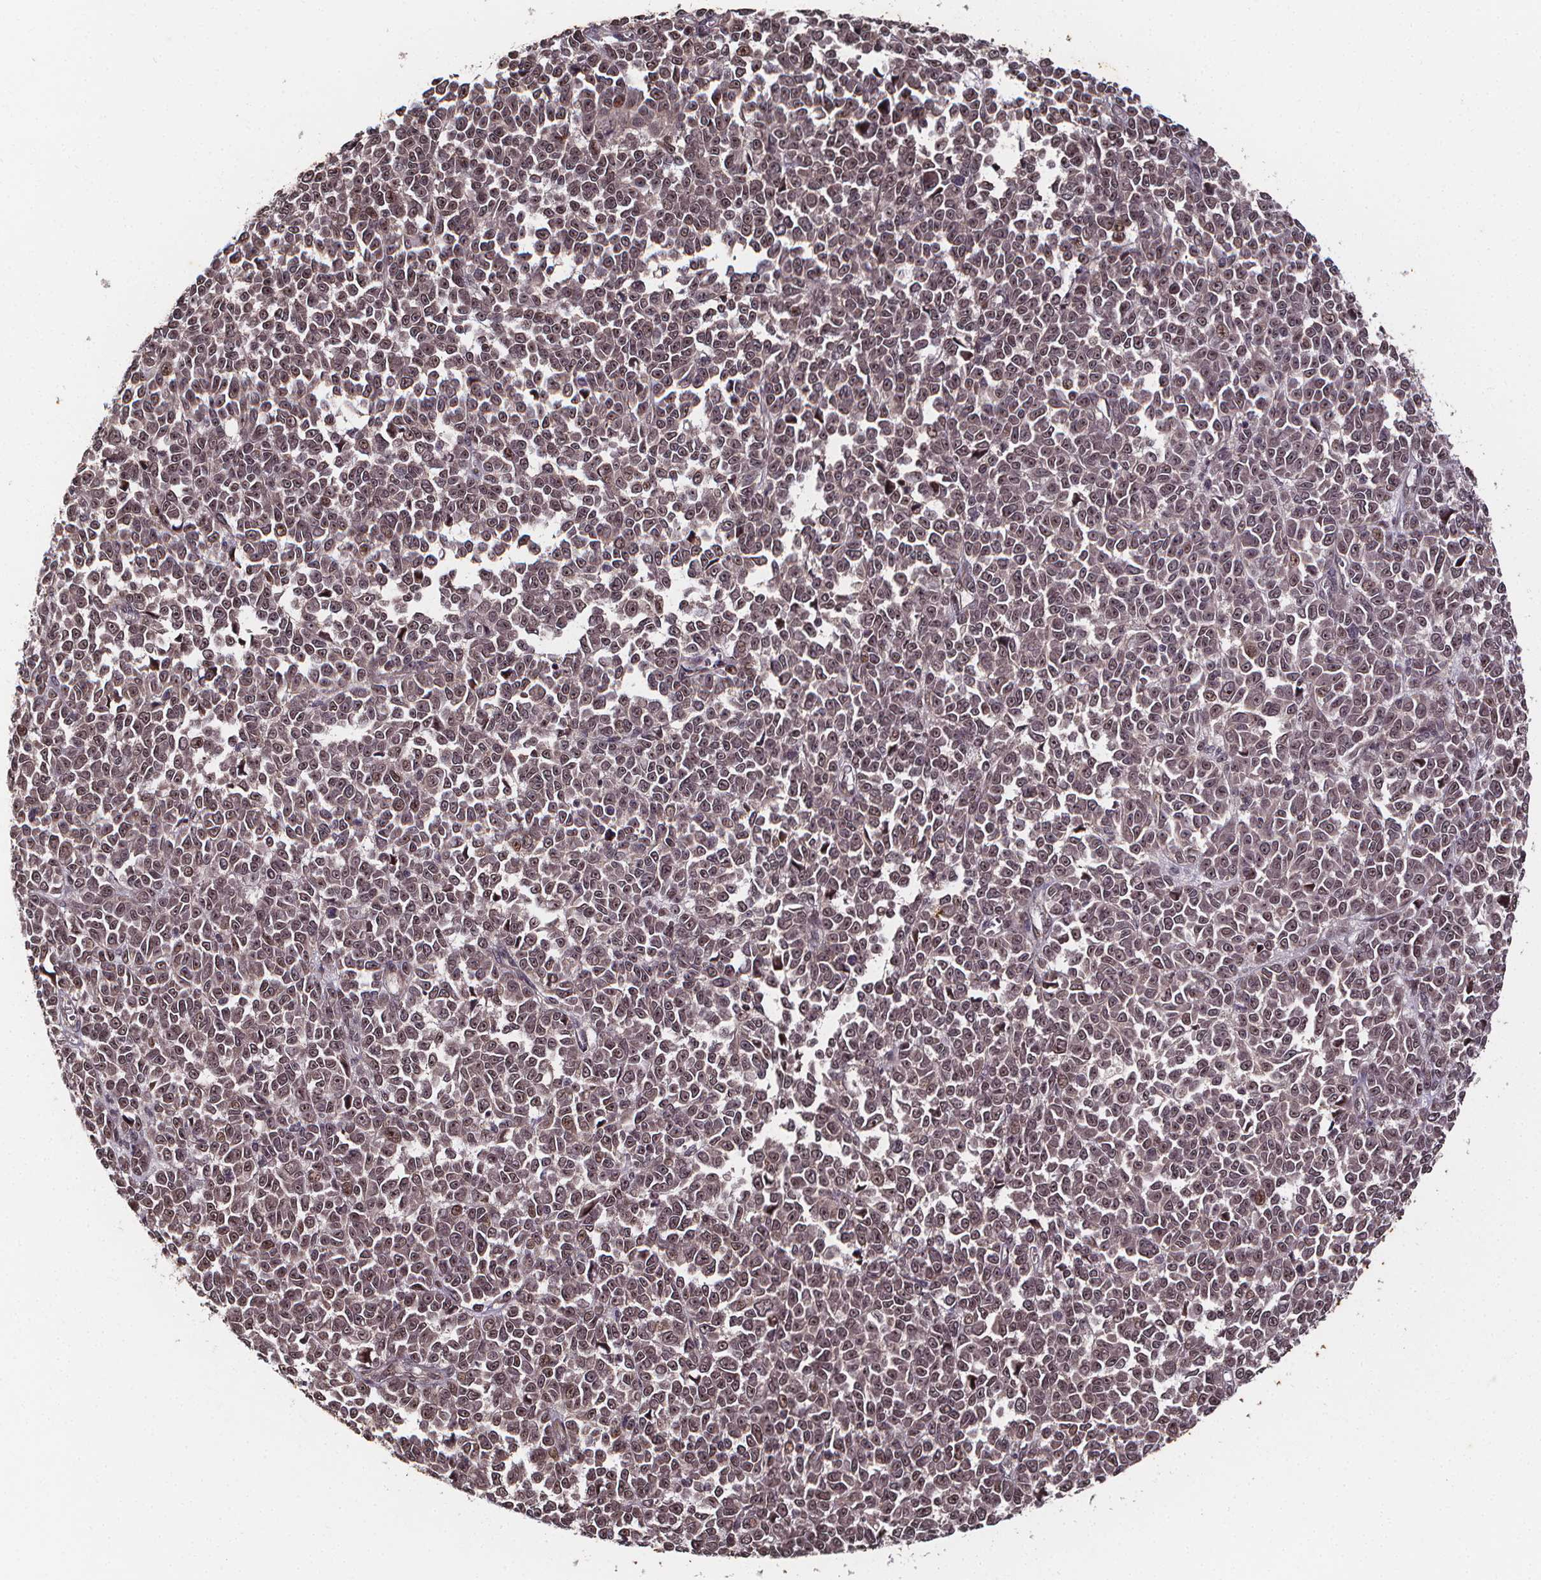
{"staining": {"intensity": "weak", "quantity": "25%-75%", "location": "nuclear"}, "tissue": "melanoma", "cell_type": "Tumor cells", "image_type": "cancer", "snomed": [{"axis": "morphology", "description": "Malignant melanoma, NOS"}, {"axis": "topography", "description": "Skin"}], "caption": "Brown immunohistochemical staining in human melanoma reveals weak nuclear expression in about 25%-75% of tumor cells.", "gene": "DDIT3", "patient": {"sex": "female", "age": 95}}